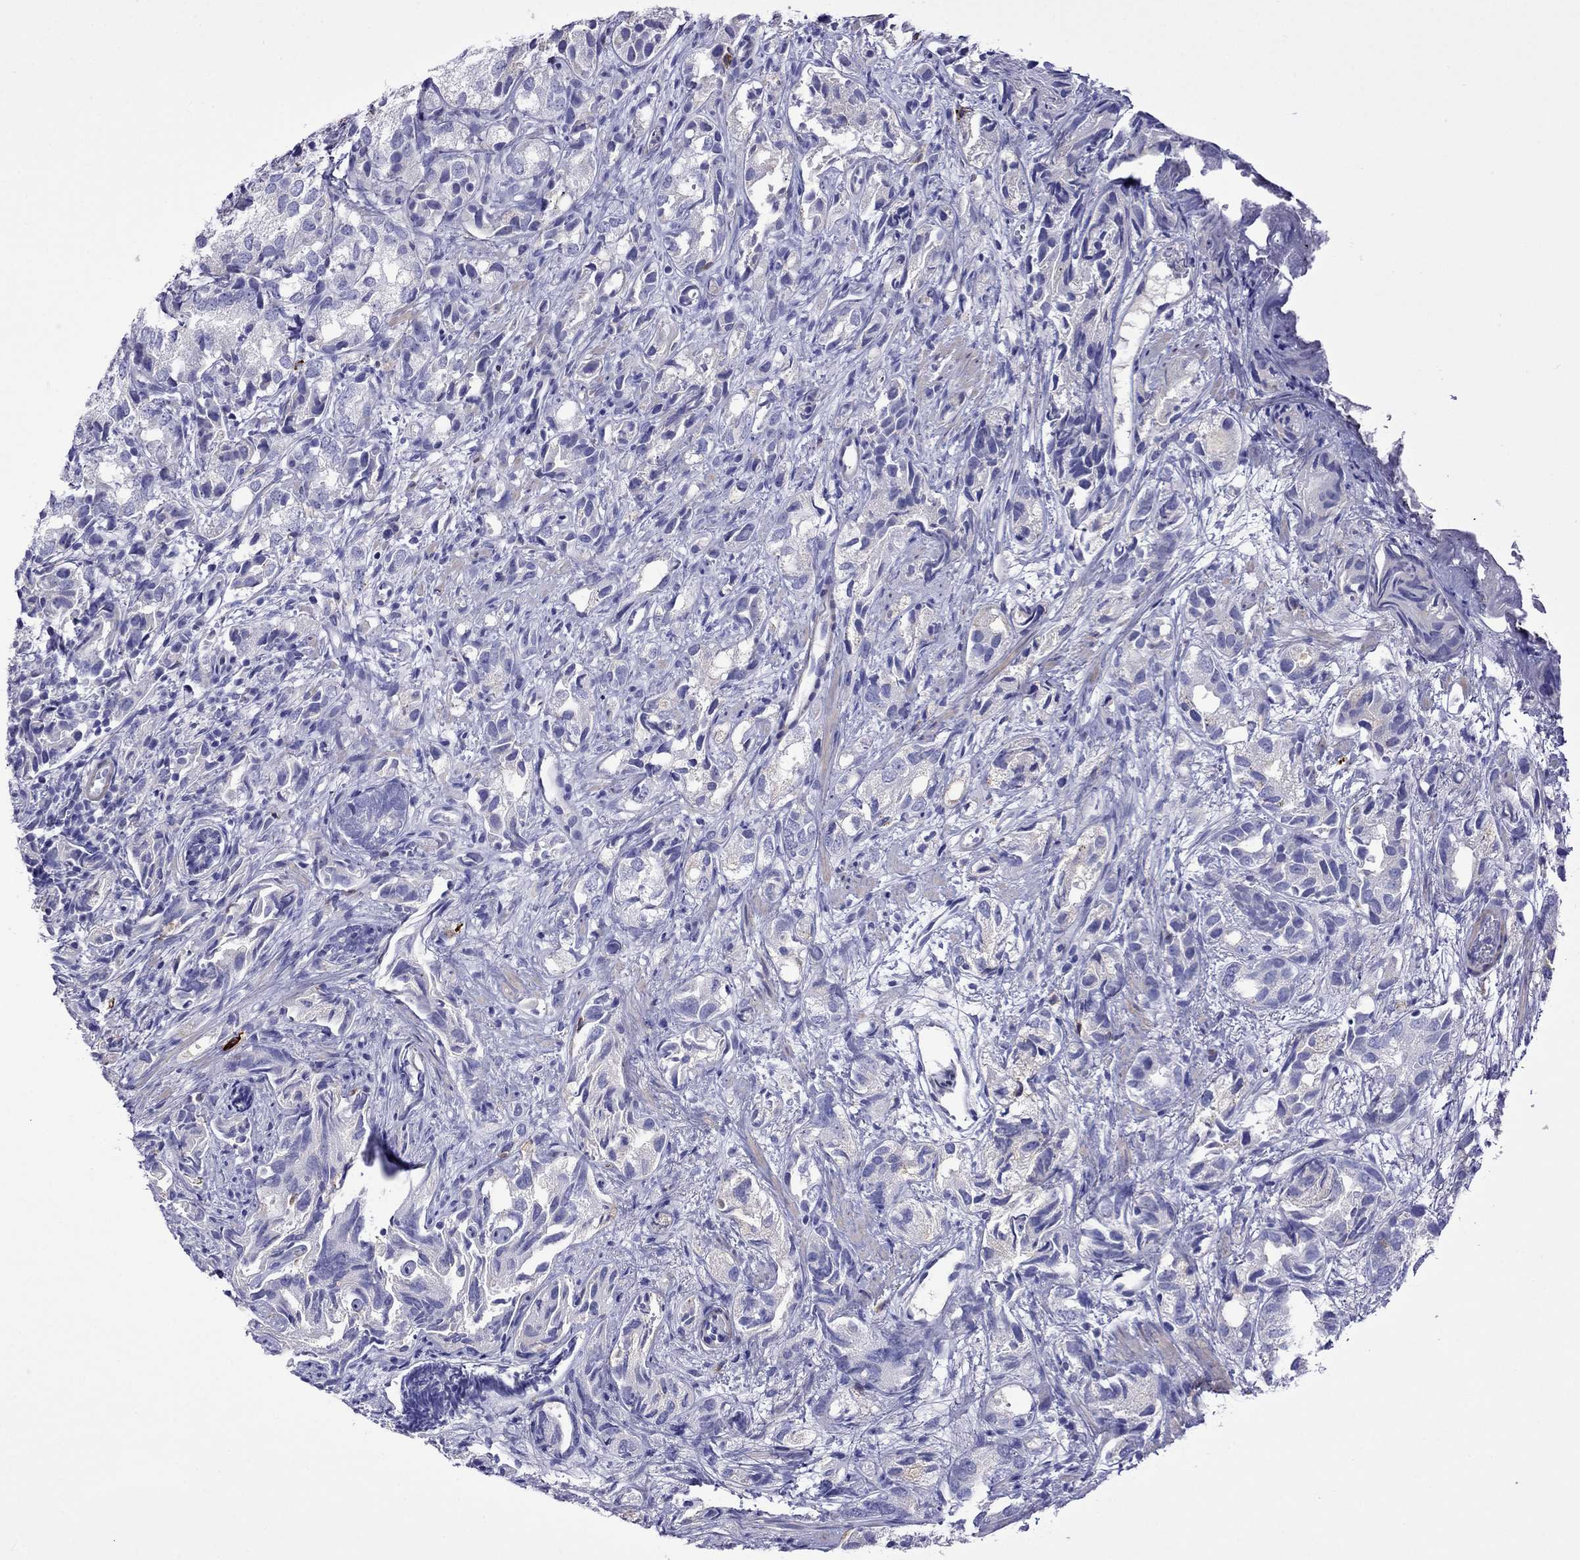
{"staining": {"intensity": "negative", "quantity": "none", "location": "none"}, "tissue": "prostate cancer", "cell_type": "Tumor cells", "image_type": "cancer", "snomed": [{"axis": "morphology", "description": "Adenocarcinoma, High grade"}, {"axis": "topography", "description": "Prostate"}], "caption": "IHC histopathology image of human prostate cancer stained for a protein (brown), which displays no positivity in tumor cells.", "gene": "STAR", "patient": {"sex": "male", "age": 82}}